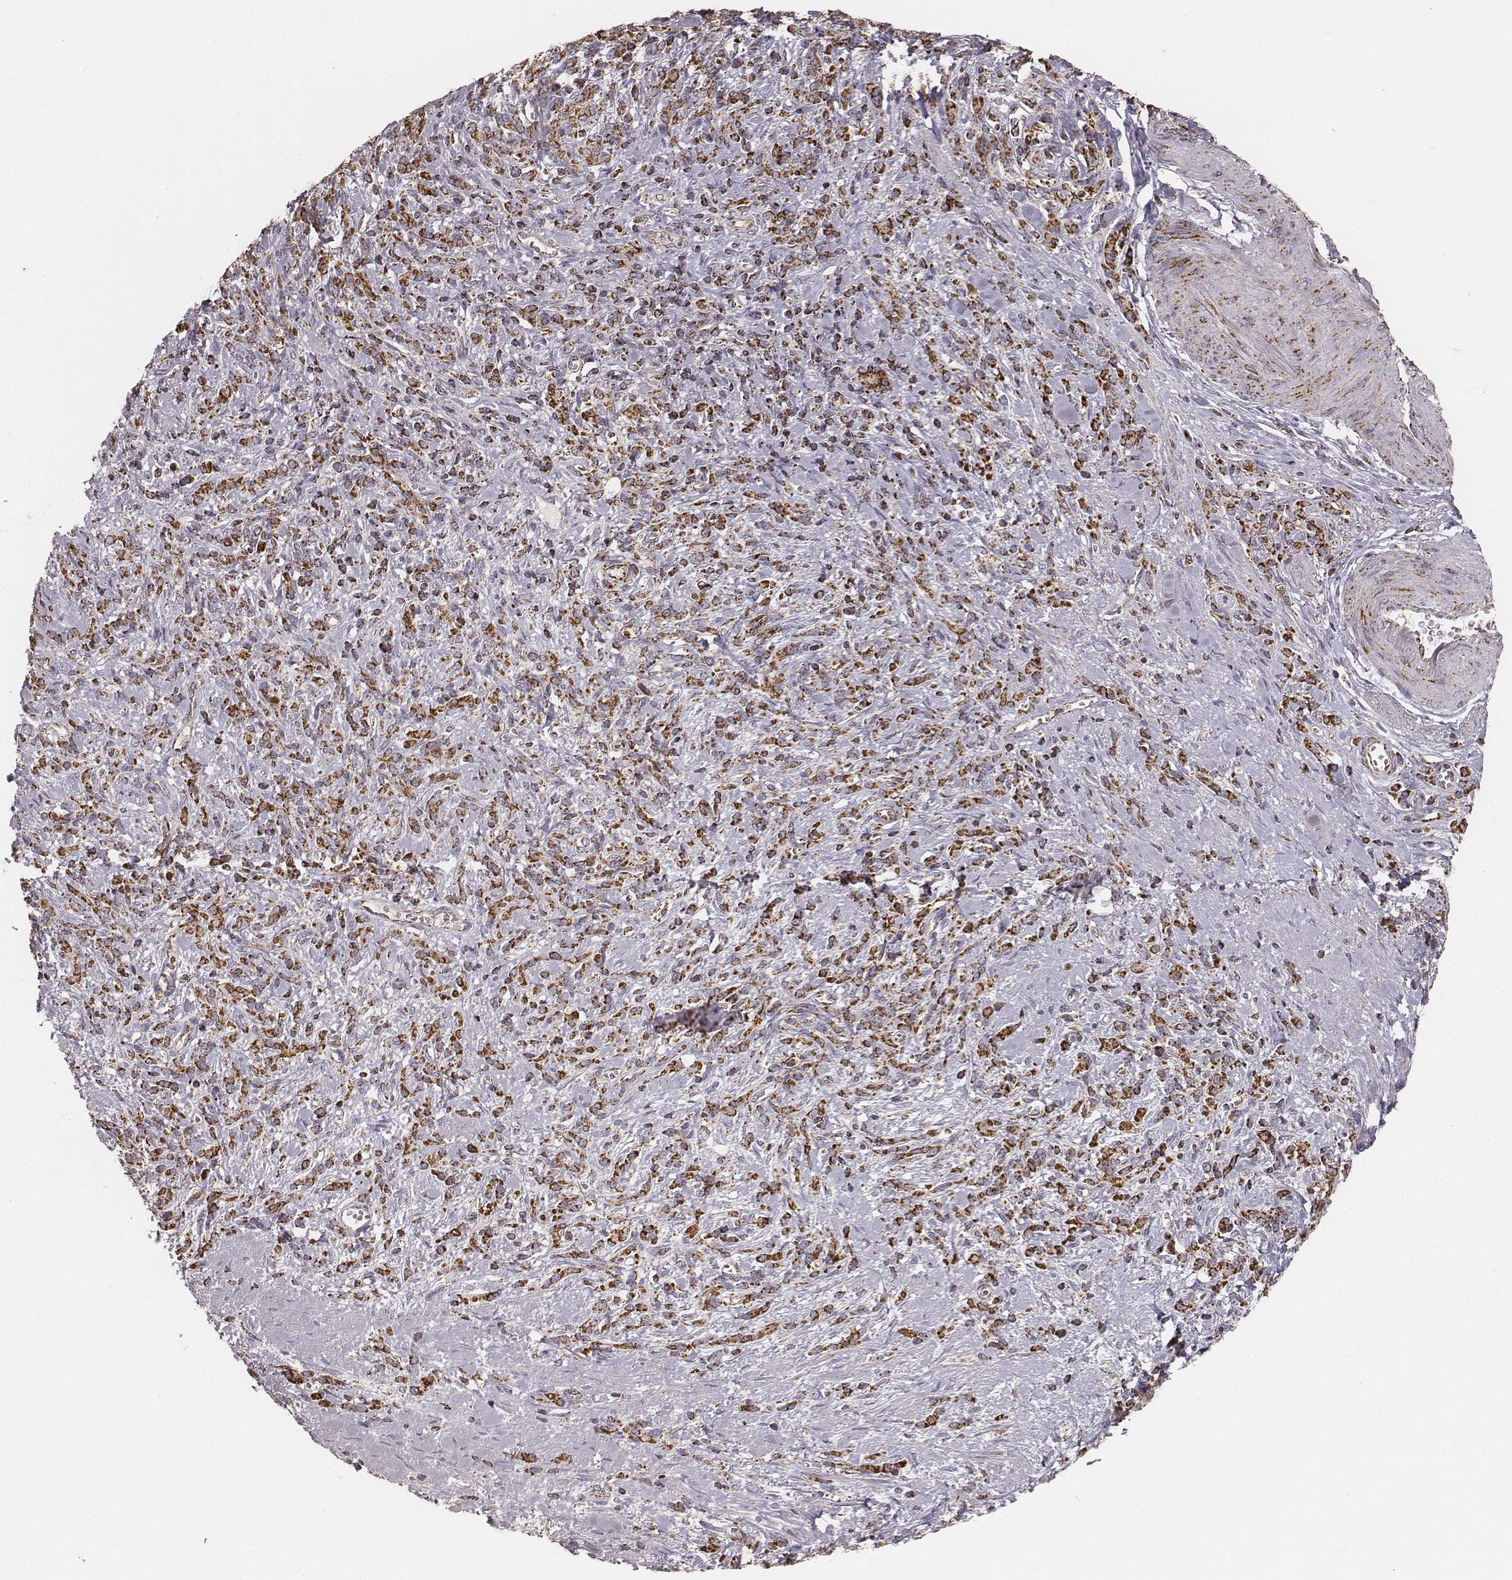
{"staining": {"intensity": "strong", "quantity": ">75%", "location": "cytoplasmic/membranous"}, "tissue": "stomach cancer", "cell_type": "Tumor cells", "image_type": "cancer", "snomed": [{"axis": "morphology", "description": "Adenocarcinoma, NOS"}, {"axis": "topography", "description": "Stomach"}], "caption": "IHC staining of stomach cancer, which demonstrates high levels of strong cytoplasmic/membranous positivity in about >75% of tumor cells indicating strong cytoplasmic/membranous protein positivity. The staining was performed using DAB (brown) for protein detection and nuclei were counterstained in hematoxylin (blue).", "gene": "CS", "patient": {"sex": "female", "age": 57}}